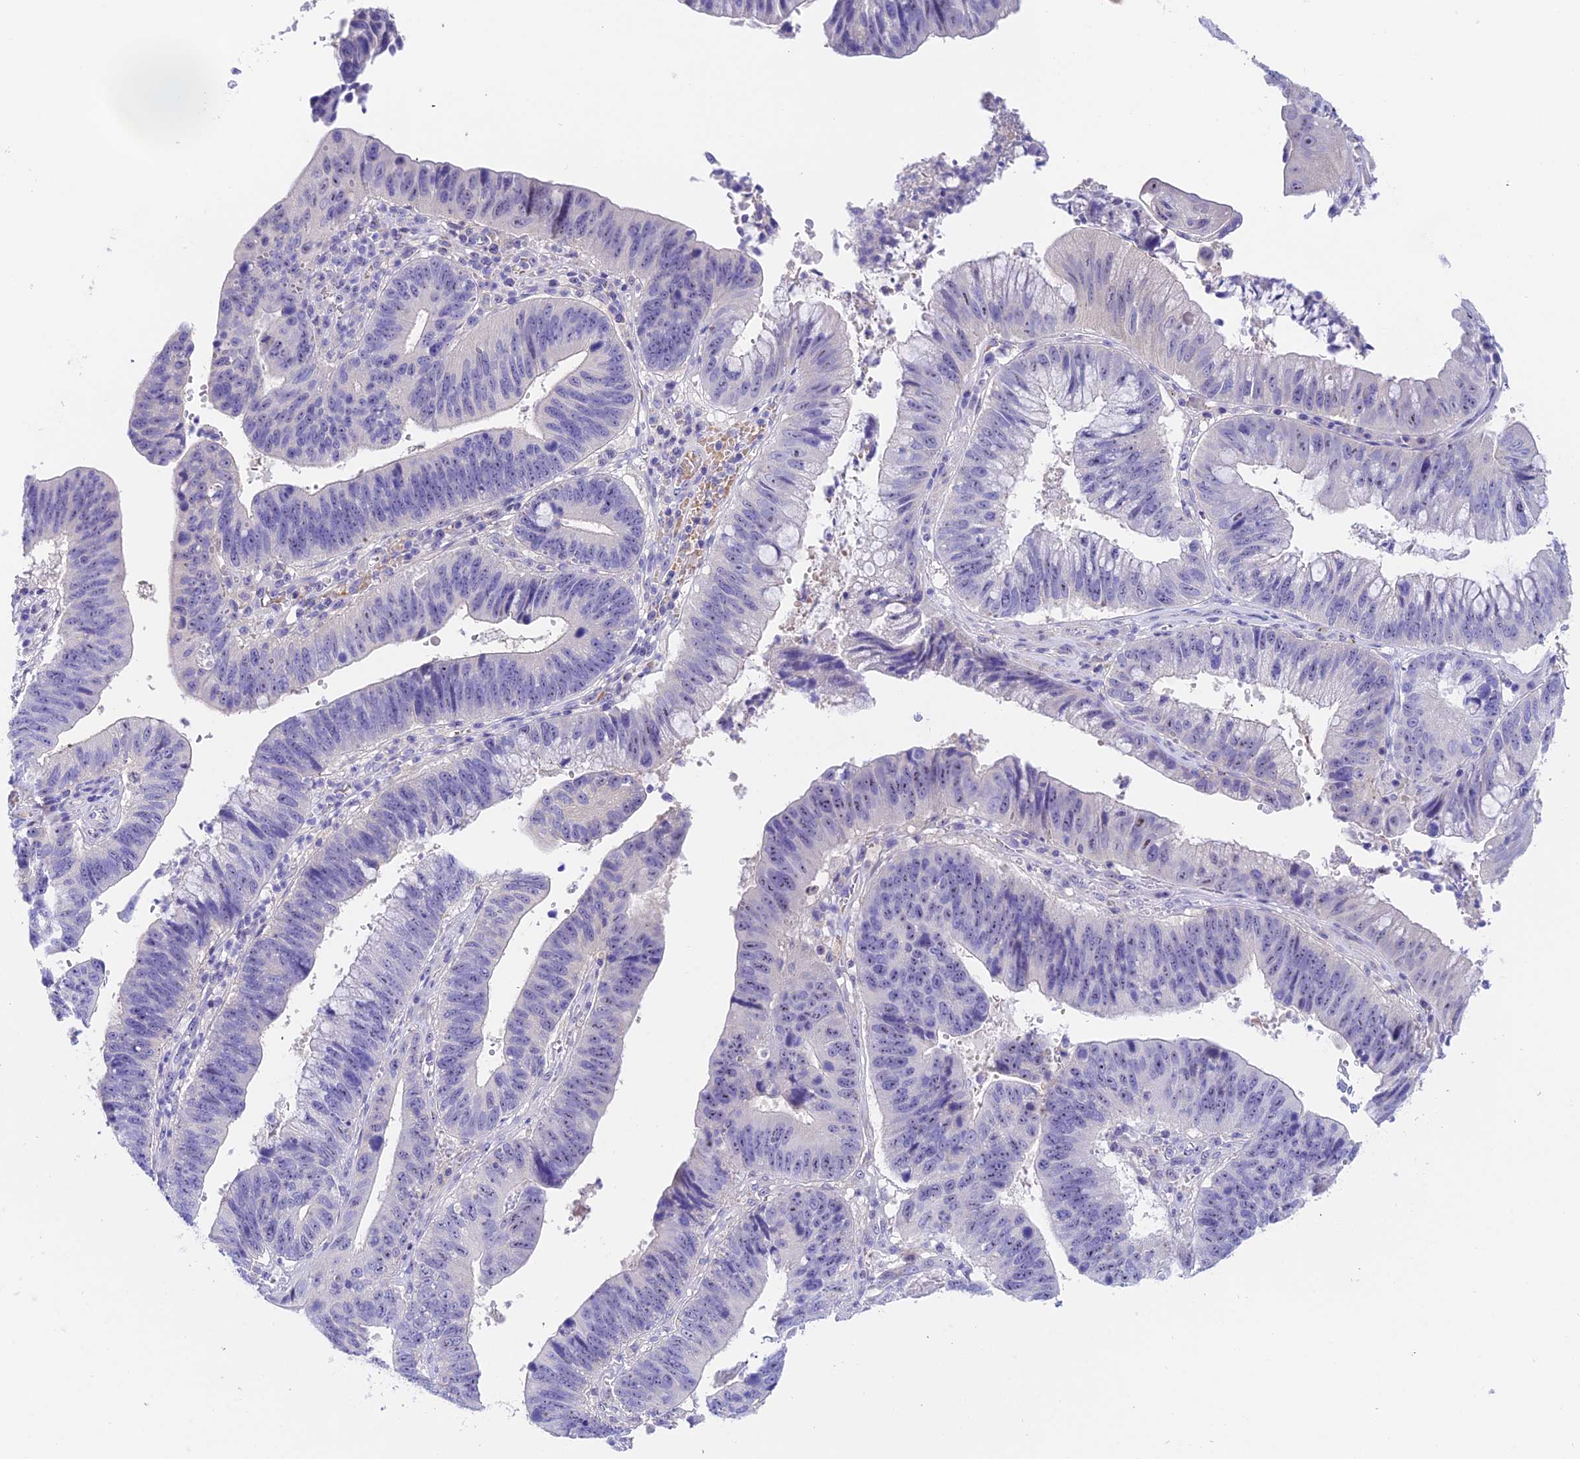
{"staining": {"intensity": "negative", "quantity": "none", "location": "none"}, "tissue": "stomach cancer", "cell_type": "Tumor cells", "image_type": "cancer", "snomed": [{"axis": "morphology", "description": "Adenocarcinoma, NOS"}, {"axis": "topography", "description": "Stomach"}], "caption": "High magnification brightfield microscopy of stomach cancer (adenocarcinoma) stained with DAB (brown) and counterstained with hematoxylin (blue): tumor cells show no significant staining. The staining was performed using DAB to visualize the protein expression in brown, while the nuclei were stained in blue with hematoxylin (Magnification: 20x).", "gene": "DUSP29", "patient": {"sex": "male", "age": 59}}